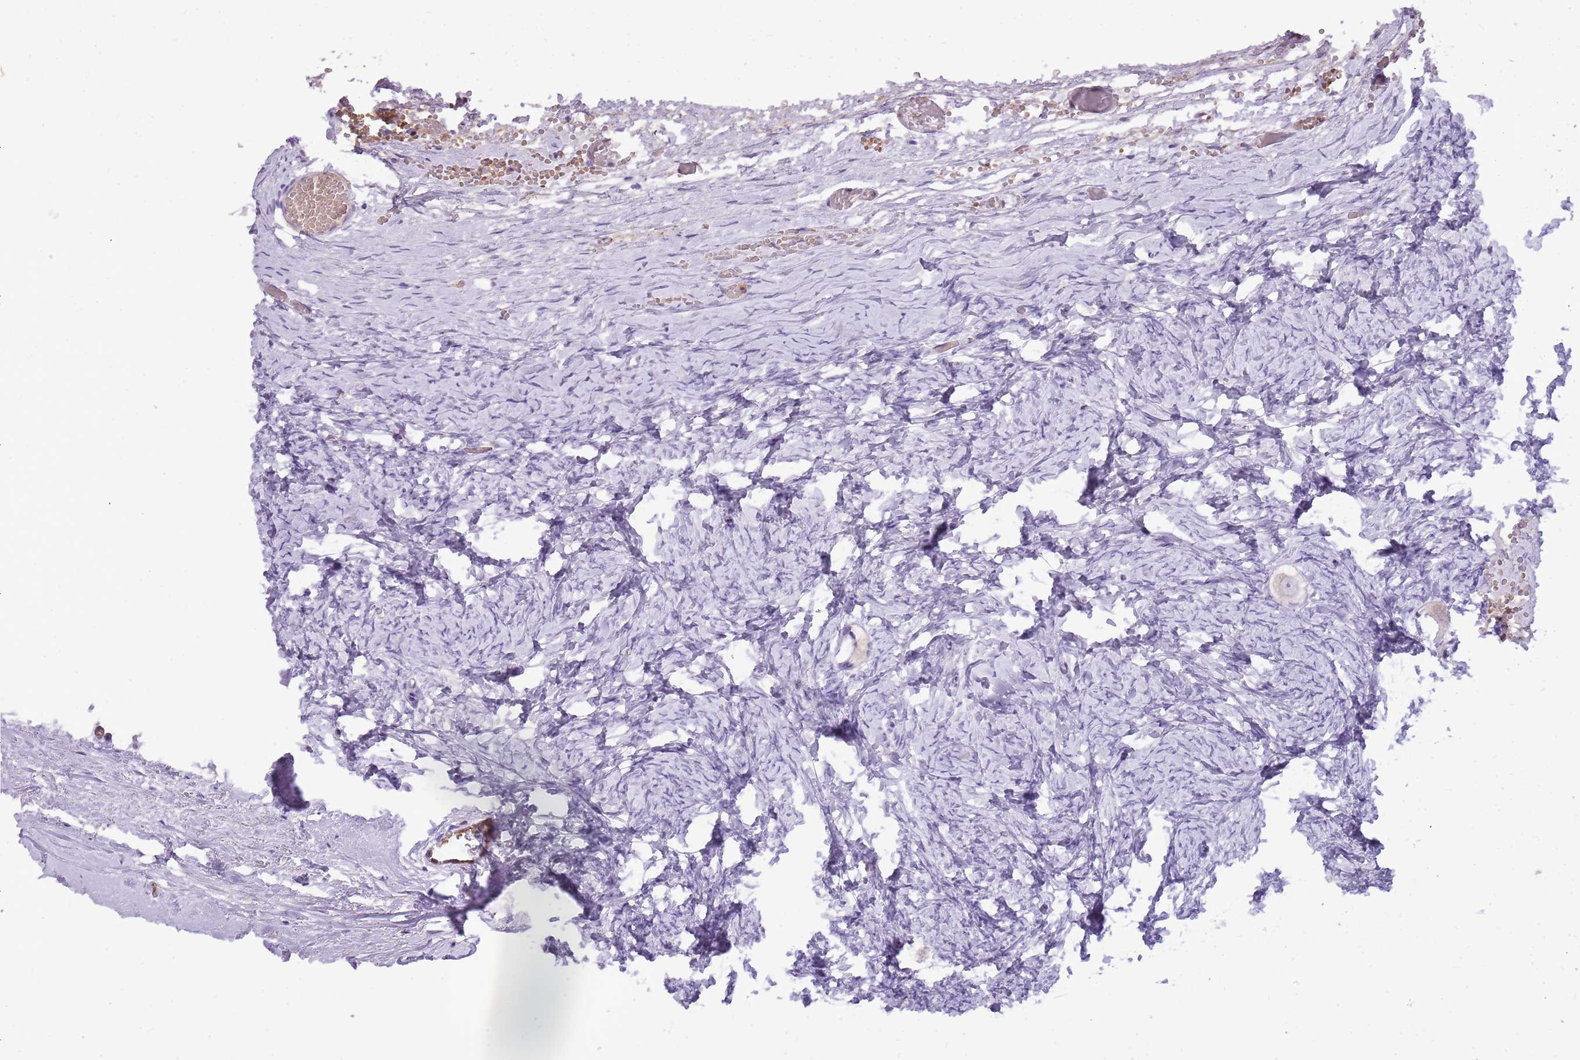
{"staining": {"intensity": "negative", "quantity": "none", "location": "none"}, "tissue": "ovary", "cell_type": "Ovarian stroma cells", "image_type": "normal", "snomed": [{"axis": "morphology", "description": "Normal tissue, NOS"}, {"axis": "topography", "description": "Ovary"}], "caption": "Immunohistochemistry (IHC) histopathology image of benign human ovary stained for a protein (brown), which shows no expression in ovarian stroma cells. (DAB (3,3'-diaminobenzidine) IHC, high magnification).", "gene": "PCNX1", "patient": {"sex": "female", "age": 27}}